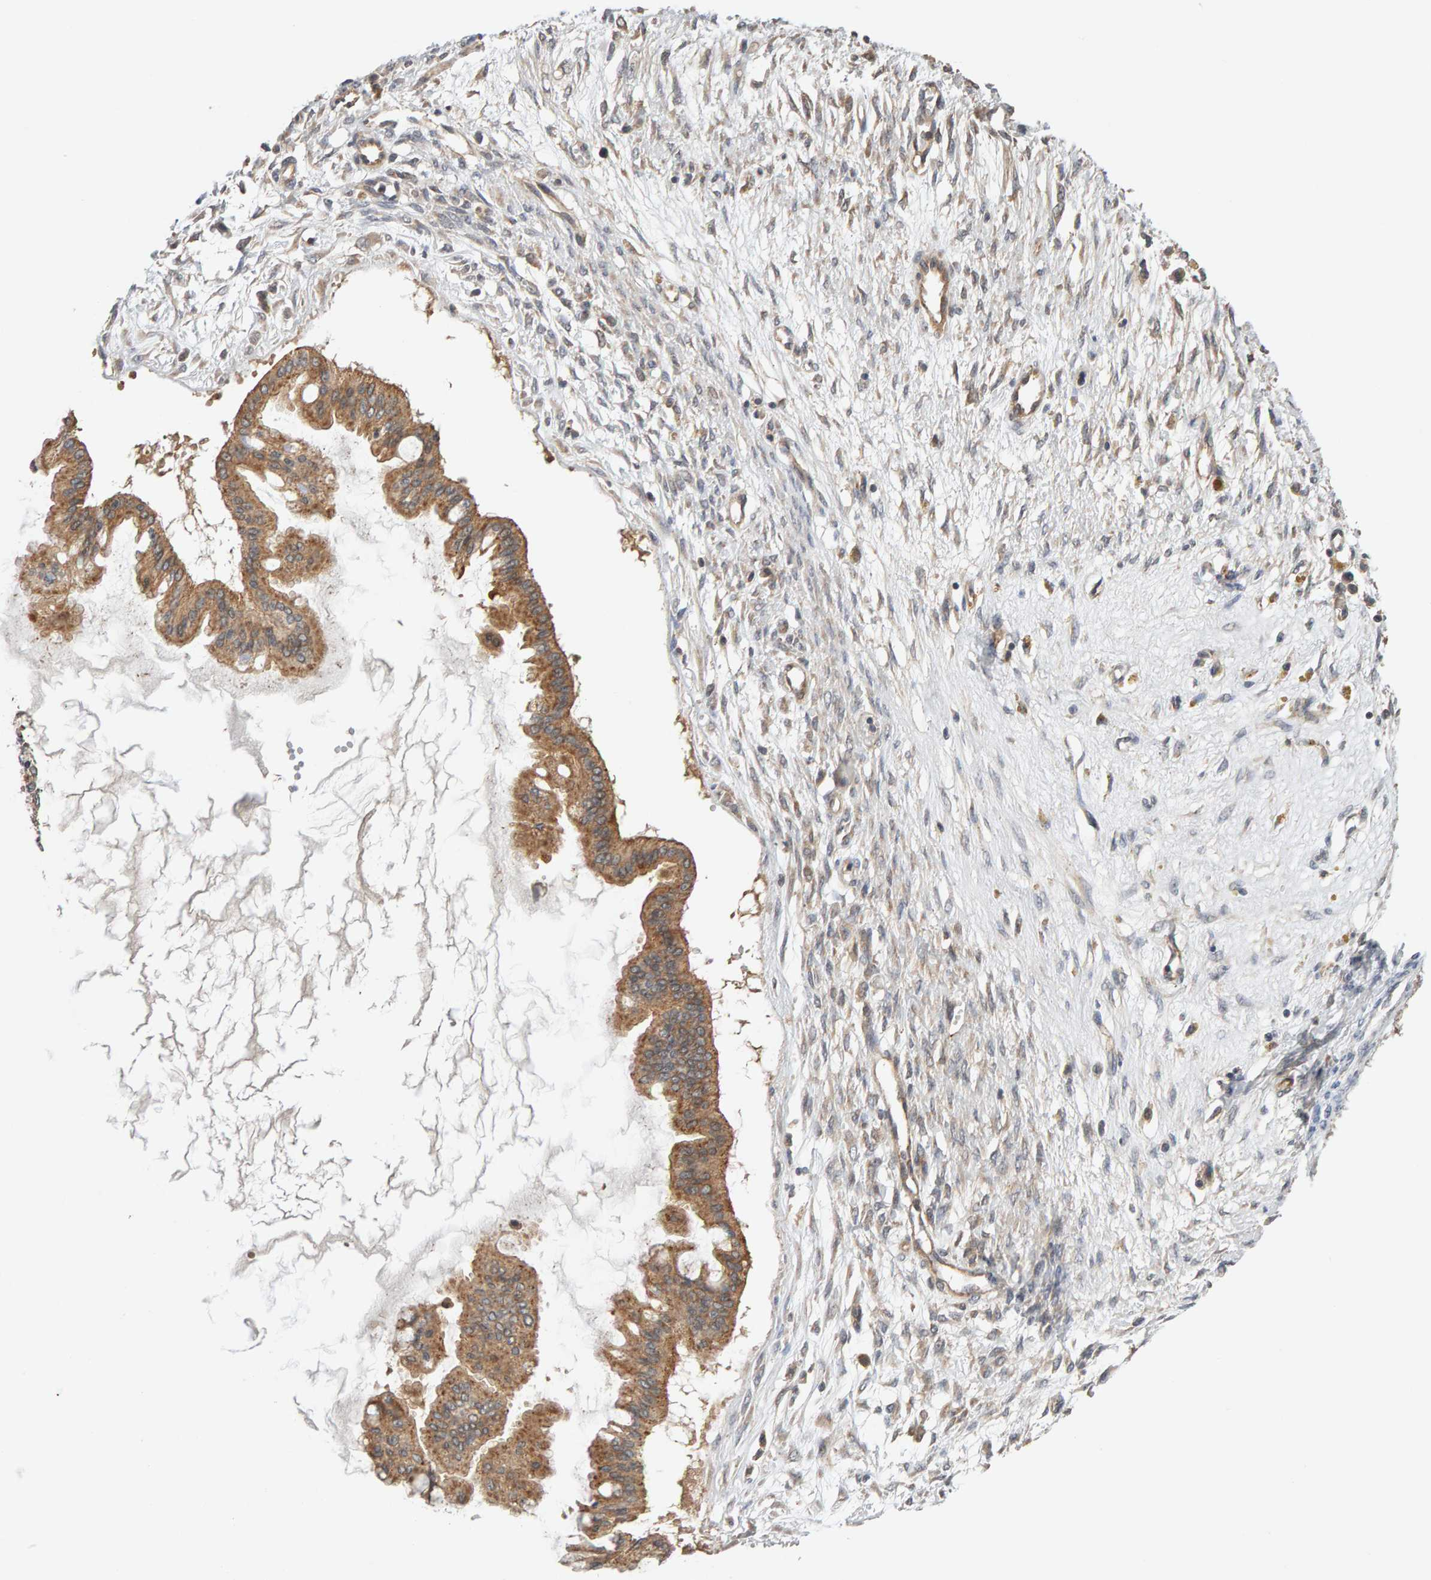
{"staining": {"intensity": "moderate", "quantity": ">75%", "location": "cytoplasmic/membranous"}, "tissue": "ovarian cancer", "cell_type": "Tumor cells", "image_type": "cancer", "snomed": [{"axis": "morphology", "description": "Cystadenocarcinoma, mucinous, NOS"}, {"axis": "topography", "description": "Ovary"}], "caption": "A brown stain labels moderate cytoplasmic/membranous expression of a protein in ovarian cancer tumor cells. The staining was performed using DAB (3,3'-diaminobenzidine) to visualize the protein expression in brown, while the nuclei were stained in blue with hematoxylin (Magnification: 20x).", "gene": "DNAJC7", "patient": {"sex": "female", "age": 73}}